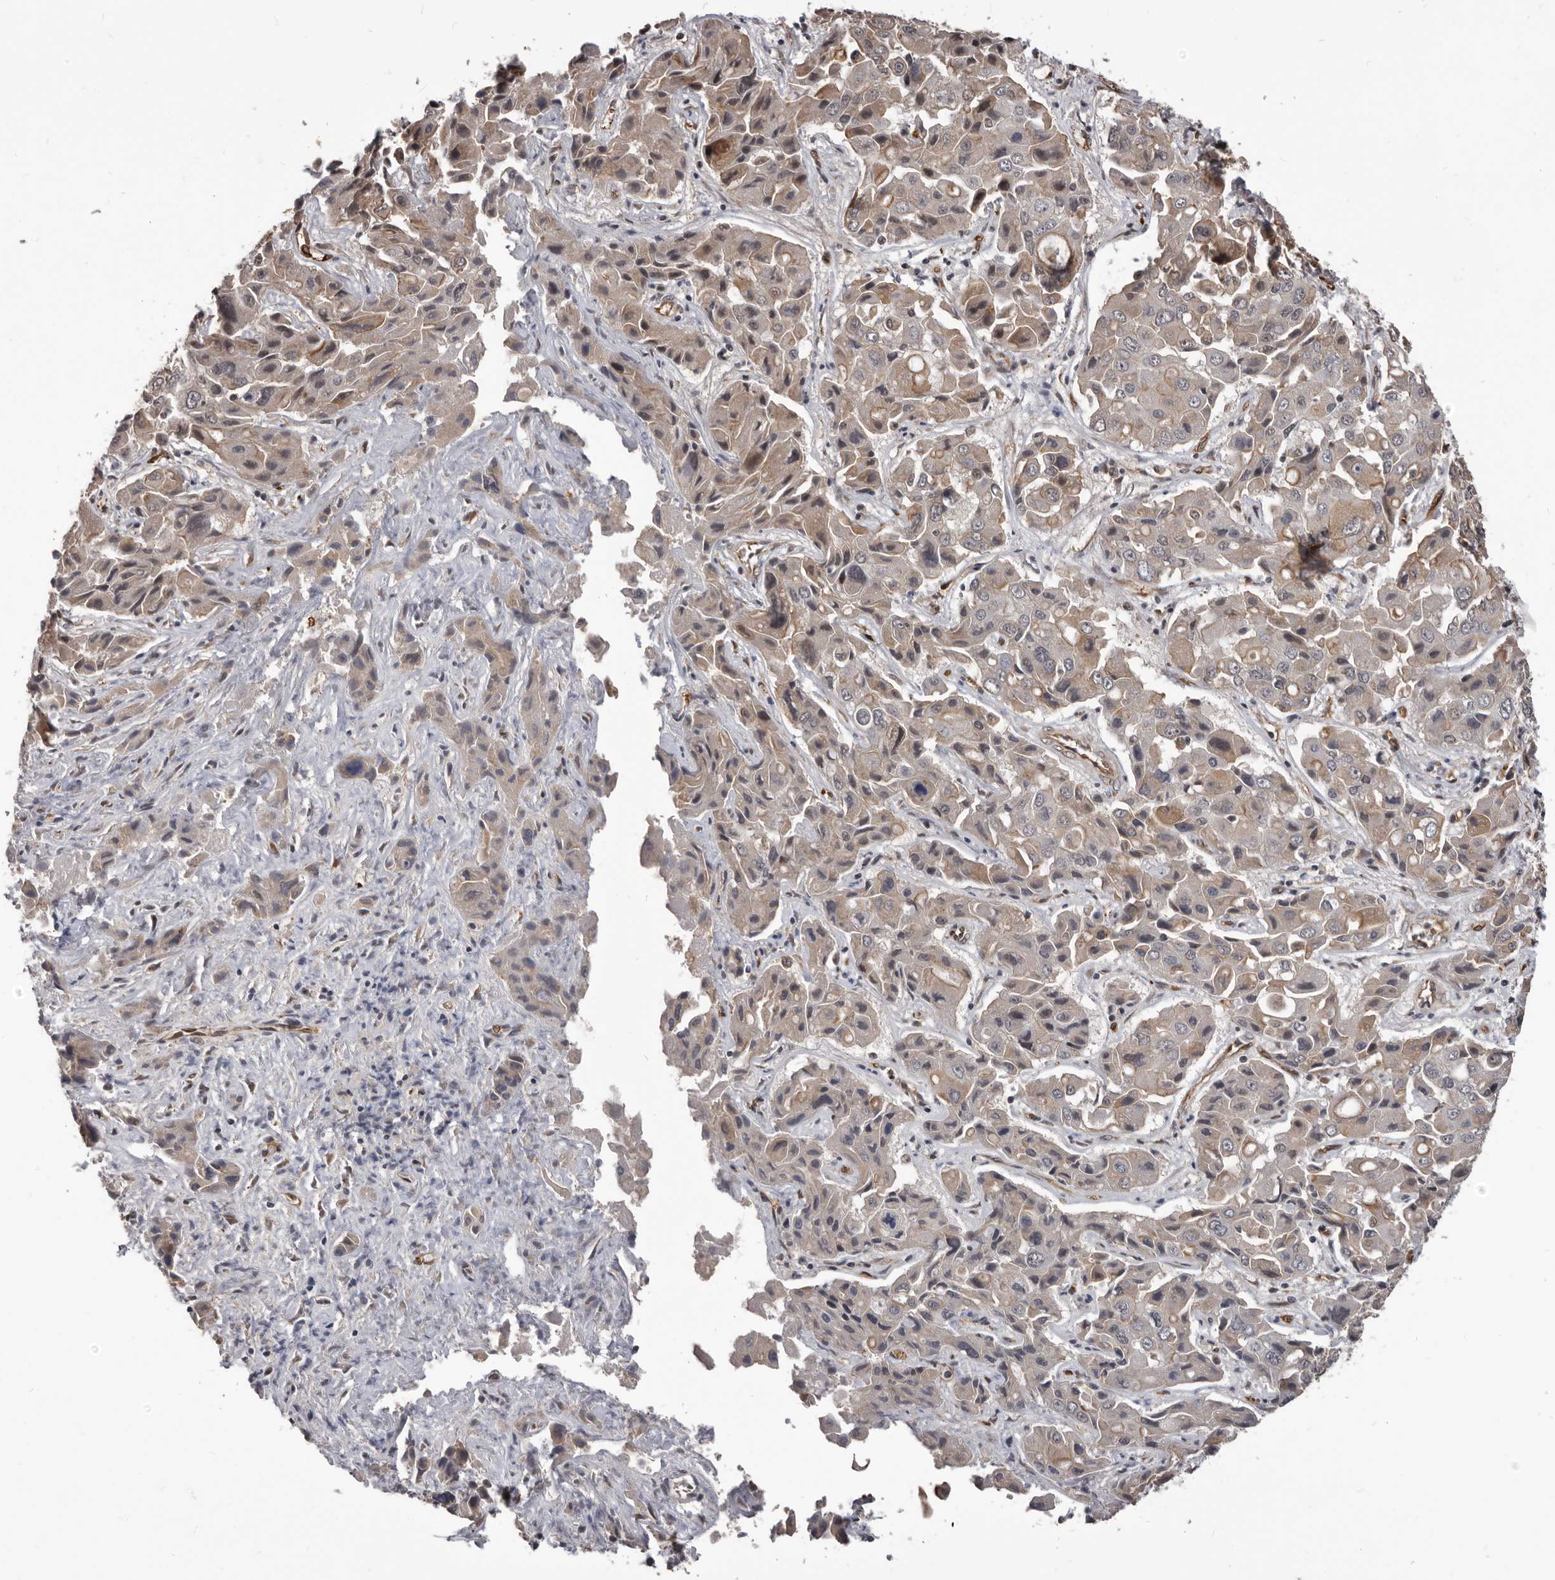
{"staining": {"intensity": "weak", "quantity": ">75%", "location": "cytoplasmic/membranous"}, "tissue": "liver cancer", "cell_type": "Tumor cells", "image_type": "cancer", "snomed": [{"axis": "morphology", "description": "Cholangiocarcinoma"}, {"axis": "topography", "description": "Liver"}], "caption": "Weak cytoplasmic/membranous protein positivity is present in approximately >75% of tumor cells in liver cancer (cholangiocarcinoma).", "gene": "ADAMTS20", "patient": {"sex": "male", "age": 67}}